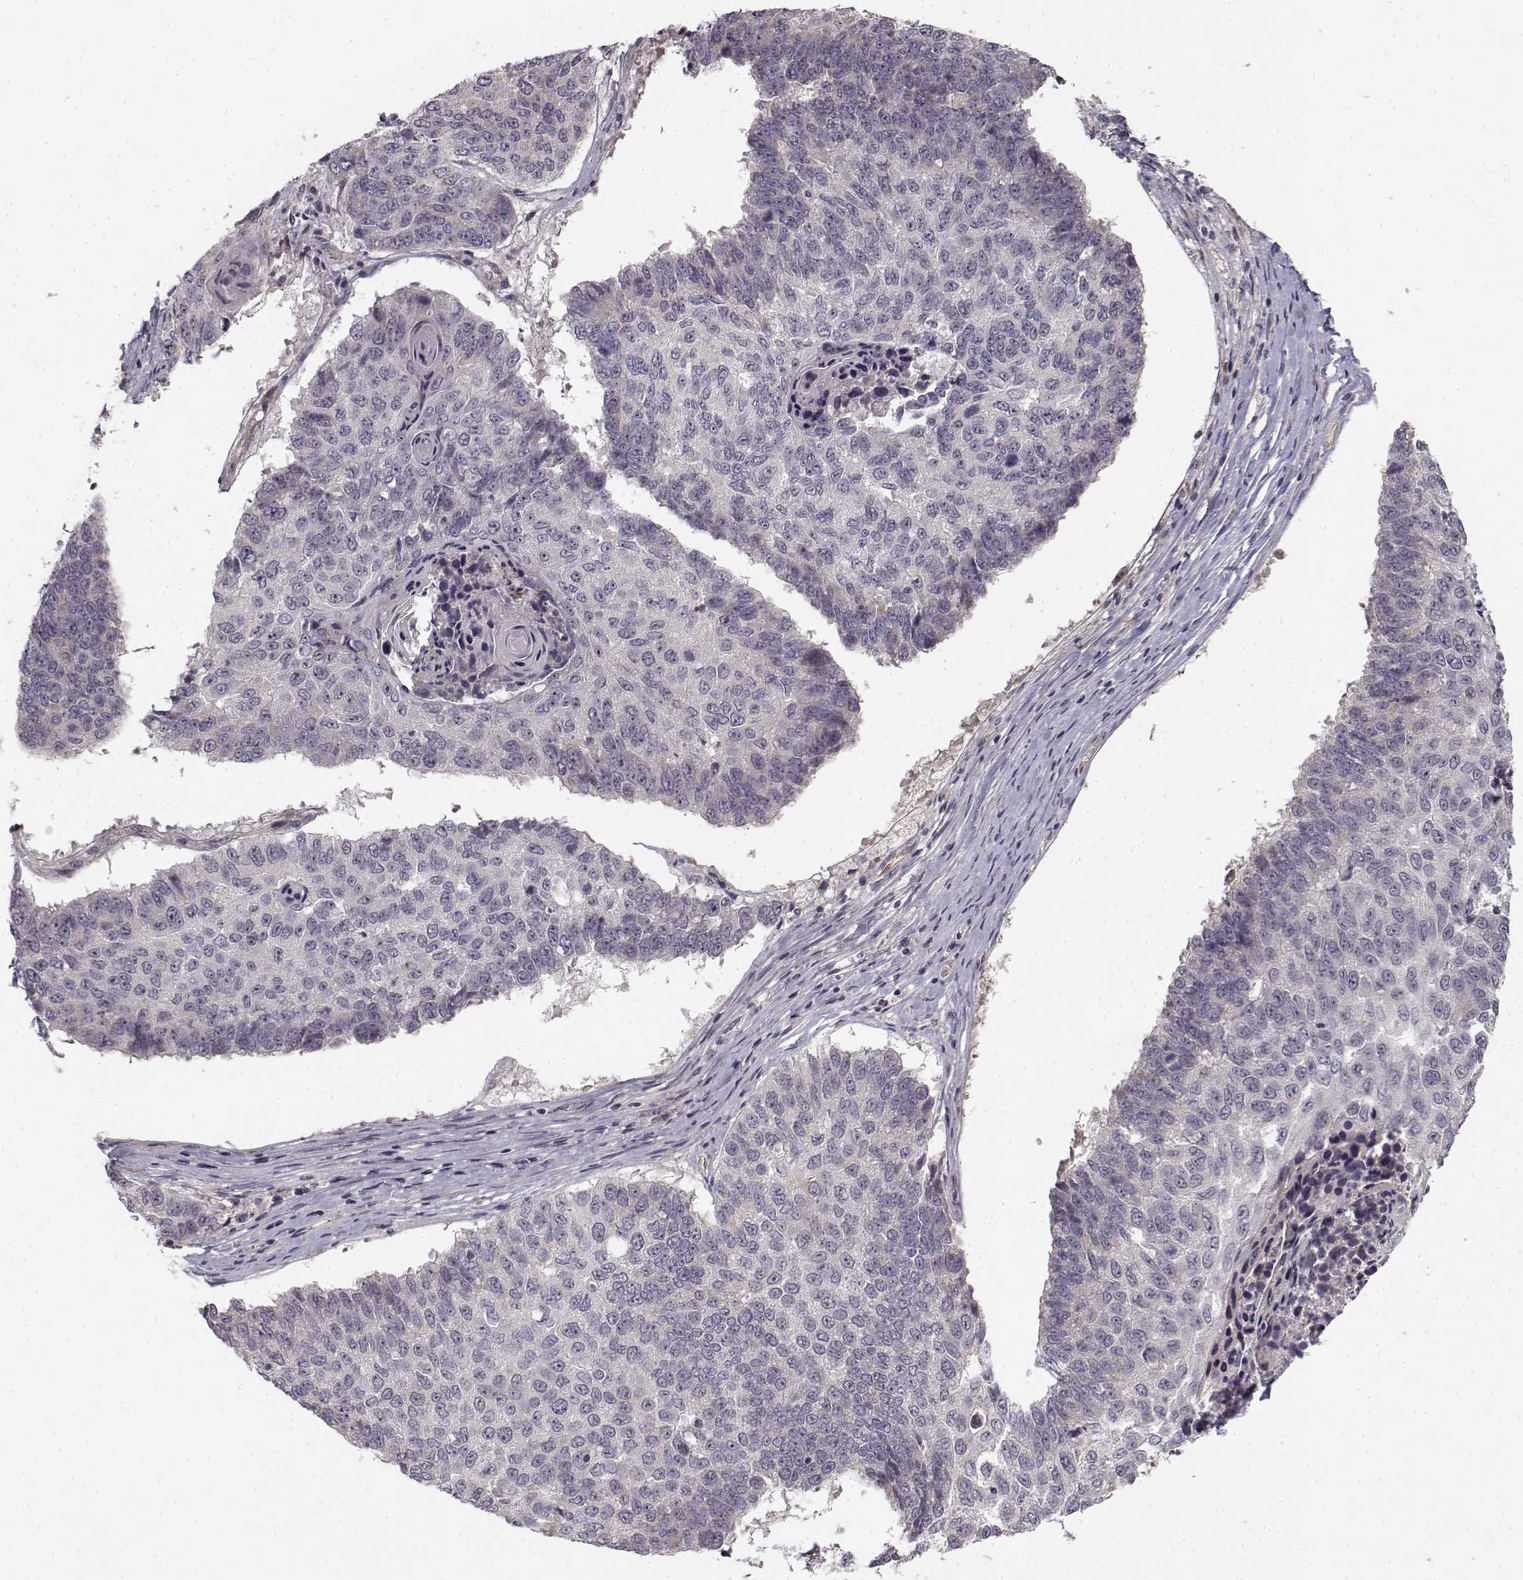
{"staining": {"intensity": "negative", "quantity": "none", "location": "none"}, "tissue": "lung cancer", "cell_type": "Tumor cells", "image_type": "cancer", "snomed": [{"axis": "morphology", "description": "Squamous cell carcinoma, NOS"}, {"axis": "topography", "description": "Lung"}], "caption": "DAB immunohistochemical staining of lung cancer (squamous cell carcinoma) reveals no significant positivity in tumor cells.", "gene": "MED12L", "patient": {"sex": "male", "age": 73}}